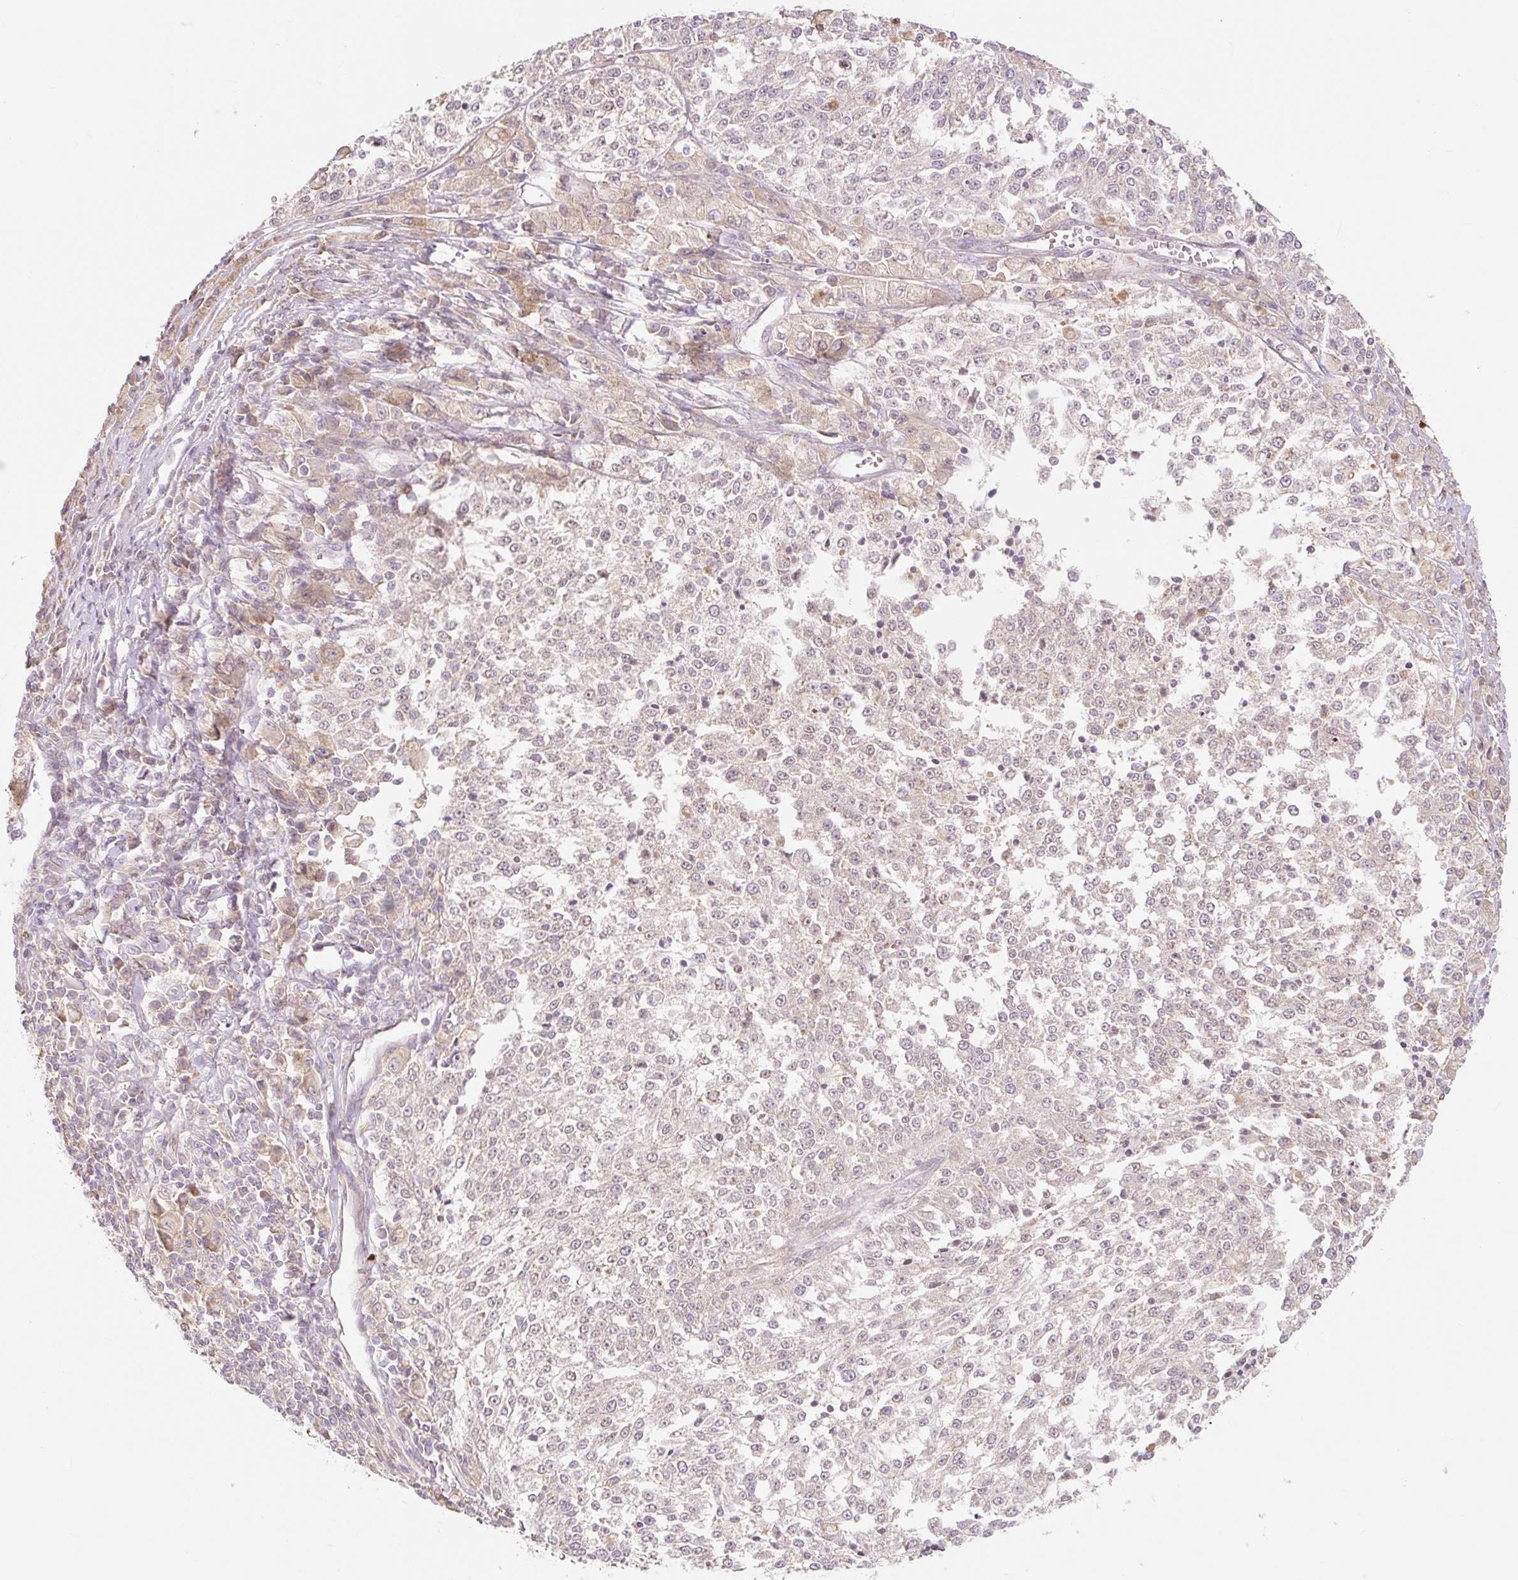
{"staining": {"intensity": "negative", "quantity": "none", "location": "none"}, "tissue": "melanoma", "cell_type": "Tumor cells", "image_type": "cancer", "snomed": [{"axis": "morphology", "description": "Malignant melanoma, NOS"}, {"axis": "topography", "description": "Skin"}], "caption": "High power microscopy image of an immunohistochemistry image of melanoma, revealing no significant staining in tumor cells.", "gene": "EMC10", "patient": {"sex": "female", "age": 64}}